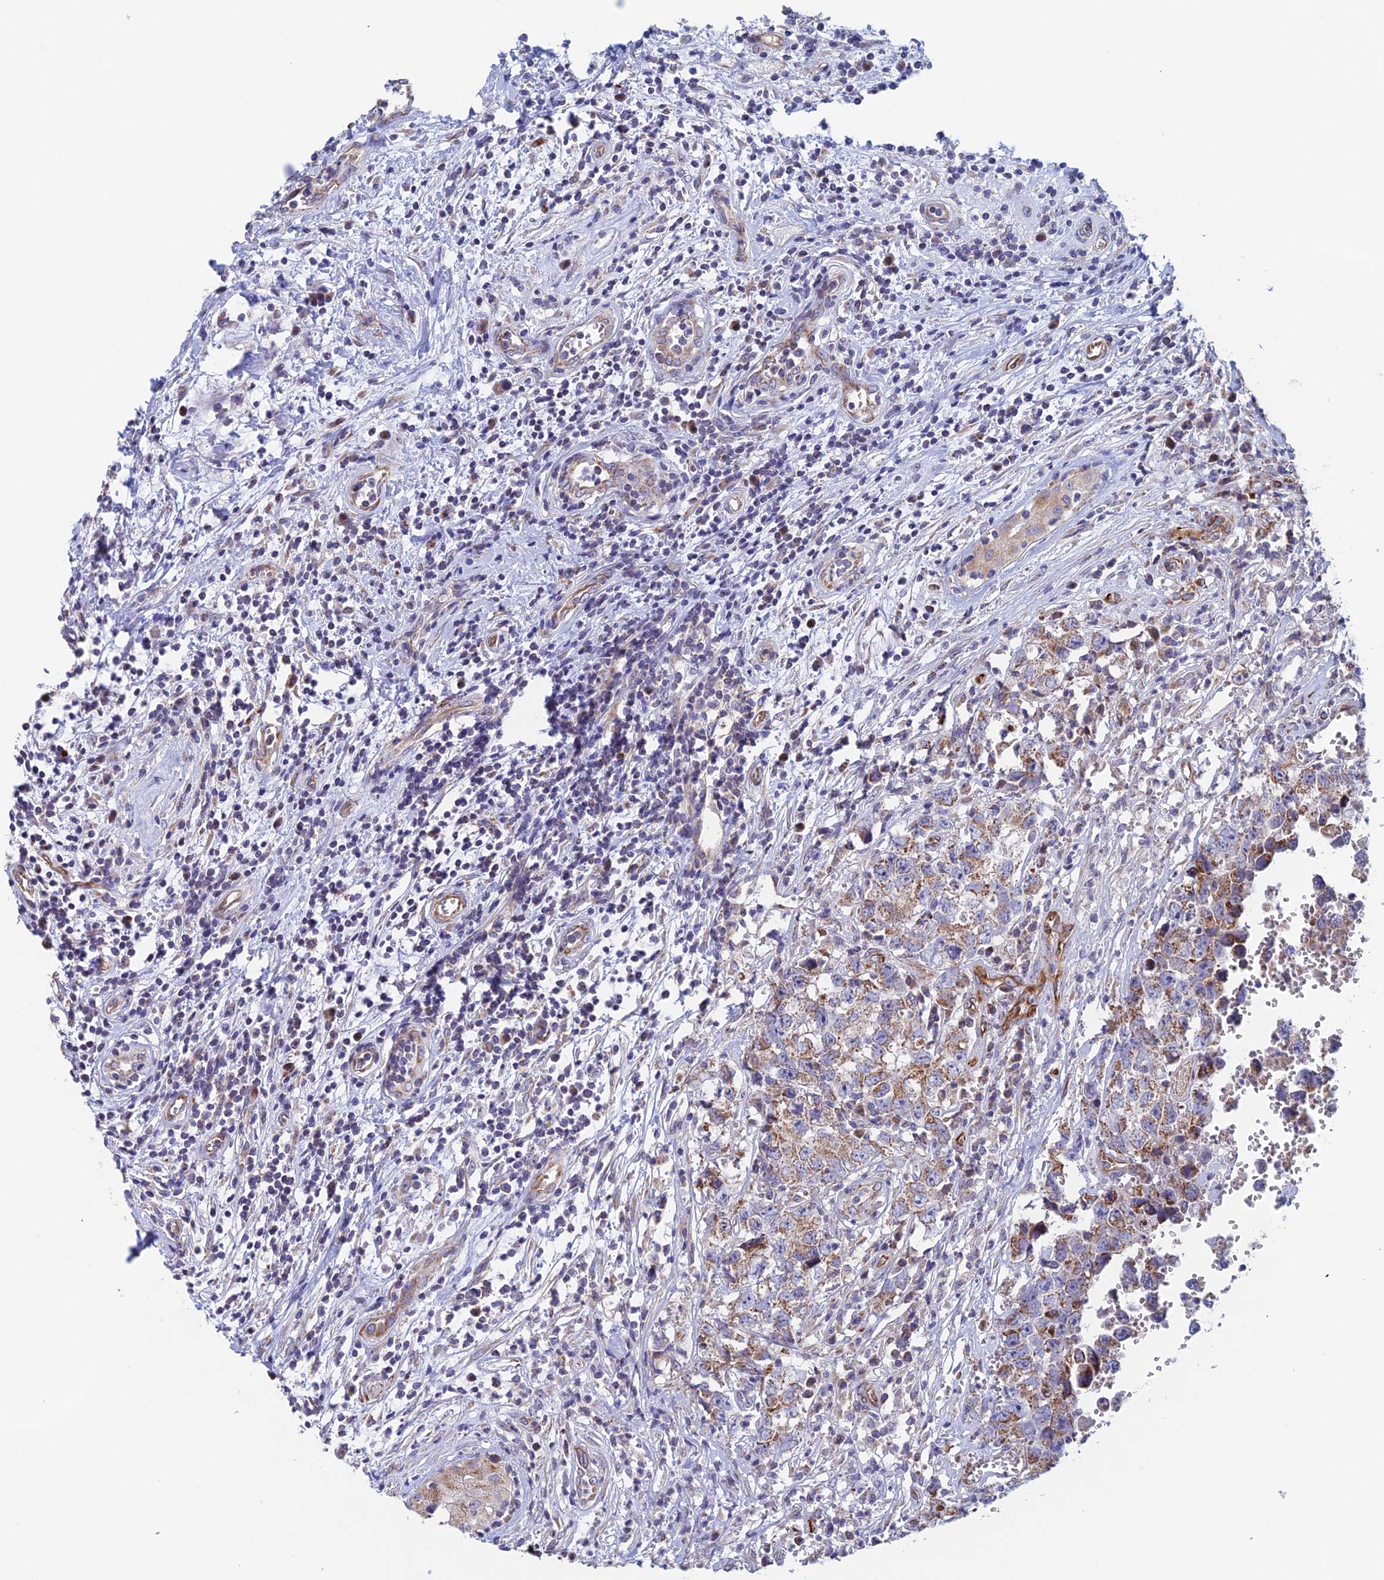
{"staining": {"intensity": "weak", "quantity": ">75%", "location": "cytoplasmic/membranous"}, "tissue": "testis cancer", "cell_type": "Tumor cells", "image_type": "cancer", "snomed": [{"axis": "morphology", "description": "Seminoma, NOS"}, {"axis": "morphology", "description": "Carcinoma, Embryonal, NOS"}, {"axis": "topography", "description": "Testis"}], "caption": "The micrograph demonstrates a brown stain indicating the presence of a protein in the cytoplasmic/membranous of tumor cells in testis embryonal carcinoma. Nuclei are stained in blue.", "gene": "MRPL1", "patient": {"sex": "male", "age": 29}}